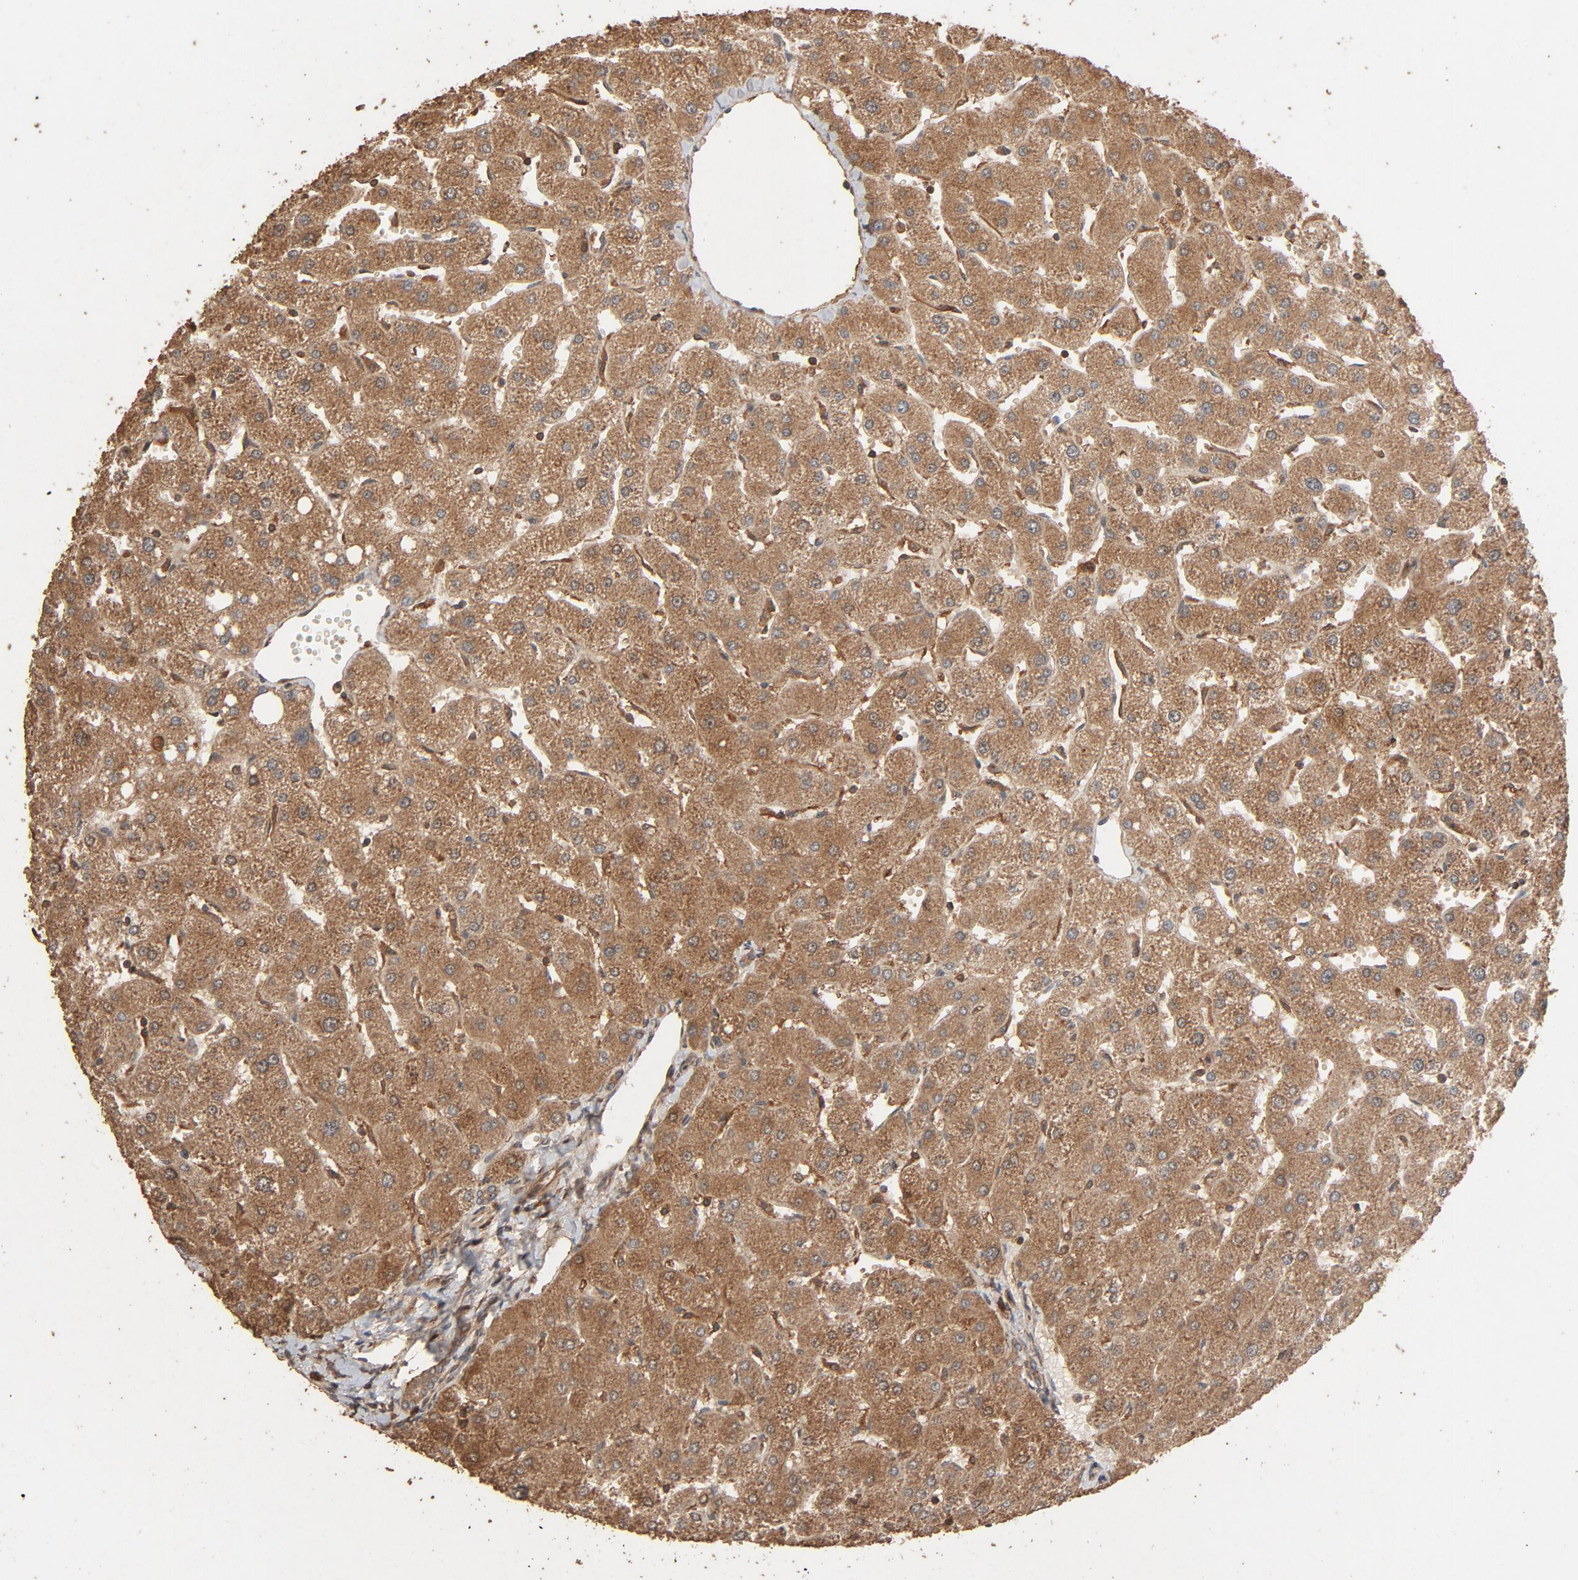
{"staining": {"intensity": "moderate", "quantity": ">75%", "location": "cytoplasmic/membranous"}, "tissue": "liver", "cell_type": "Cholangiocytes", "image_type": "normal", "snomed": [{"axis": "morphology", "description": "Normal tissue, NOS"}, {"axis": "topography", "description": "Liver"}], "caption": "A medium amount of moderate cytoplasmic/membranous staining is appreciated in approximately >75% of cholangiocytes in normal liver. The protein of interest is shown in brown color, while the nuclei are stained blue.", "gene": "RPS6KA6", "patient": {"sex": "male", "age": 67}}